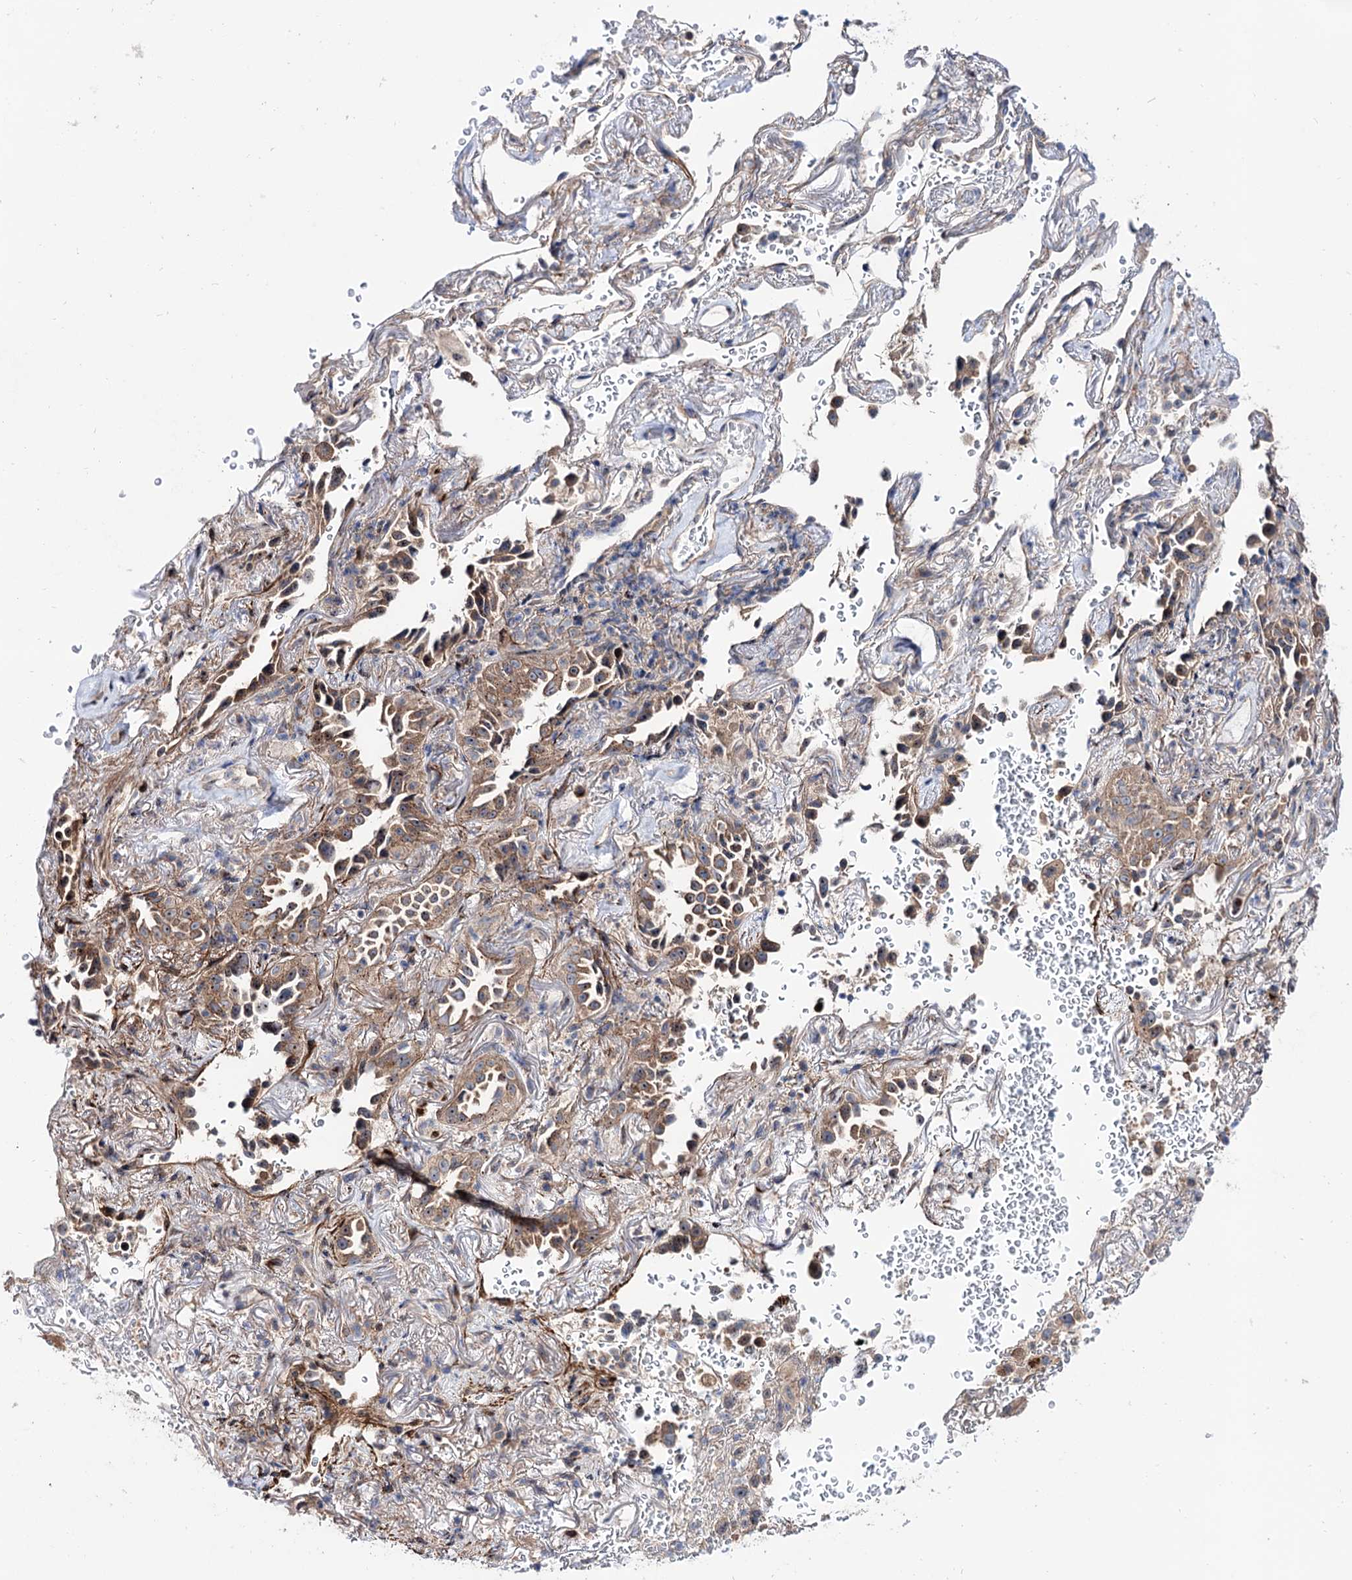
{"staining": {"intensity": "moderate", "quantity": ">75%", "location": "cytoplasmic/membranous"}, "tissue": "lung cancer", "cell_type": "Tumor cells", "image_type": "cancer", "snomed": [{"axis": "morphology", "description": "Adenocarcinoma, NOS"}, {"axis": "topography", "description": "Lung"}], "caption": "High-power microscopy captured an immunohistochemistry (IHC) photomicrograph of adenocarcinoma (lung), revealing moderate cytoplasmic/membranous positivity in approximately >75% of tumor cells. The staining is performed using DAB (3,3'-diaminobenzidine) brown chromogen to label protein expression. The nuclei are counter-stained blue using hematoxylin.", "gene": "SEC24A", "patient": {"sex": "female", "age": 69}}